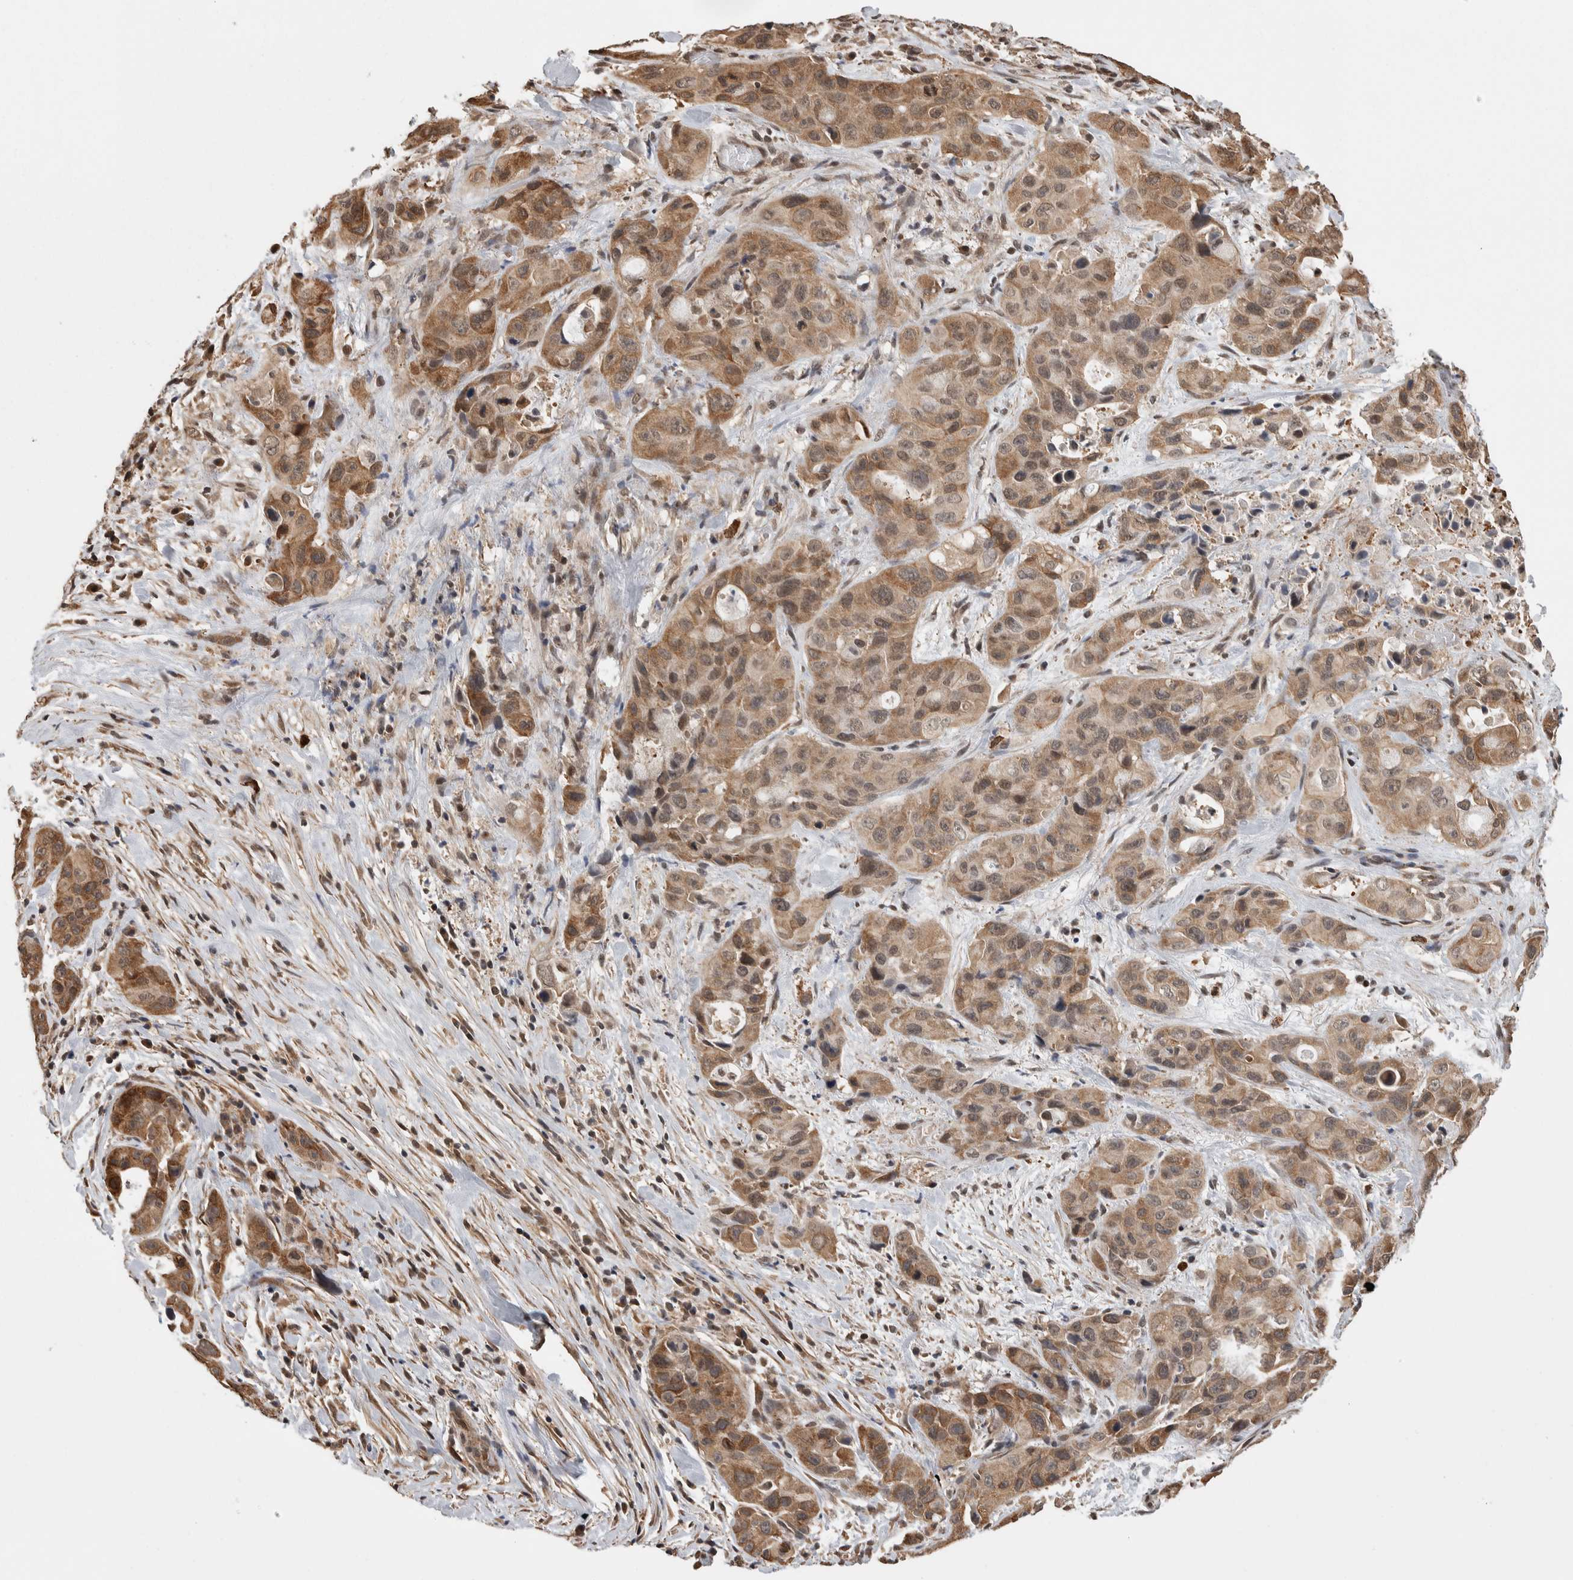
{"staining": {"intensity": "moderate", "quantity": ">75%", "location": "cytoplasmic/membranous"}, "tissue": "pancreatic cancer", "cell_type": "Tumor cells", "image_type": "cancer", "snomed": [{"axis": "morphology", "description": "Adenocarcinoma, NOS"}, {"axis": "topography", "description": "Pancreas"}], "caption": "IHC image of neoplastic tissue: adenocarcinoma (pancreatic) stained using IHC exhibits medium levels of moderate protein expression localized specifically in the cytoplasmic/membranous of tumor cells, appearing as a cytoplasmic/membranous brown color.", "gene": "ZNF592", "patient": {"sex": "male", "age": 53}}